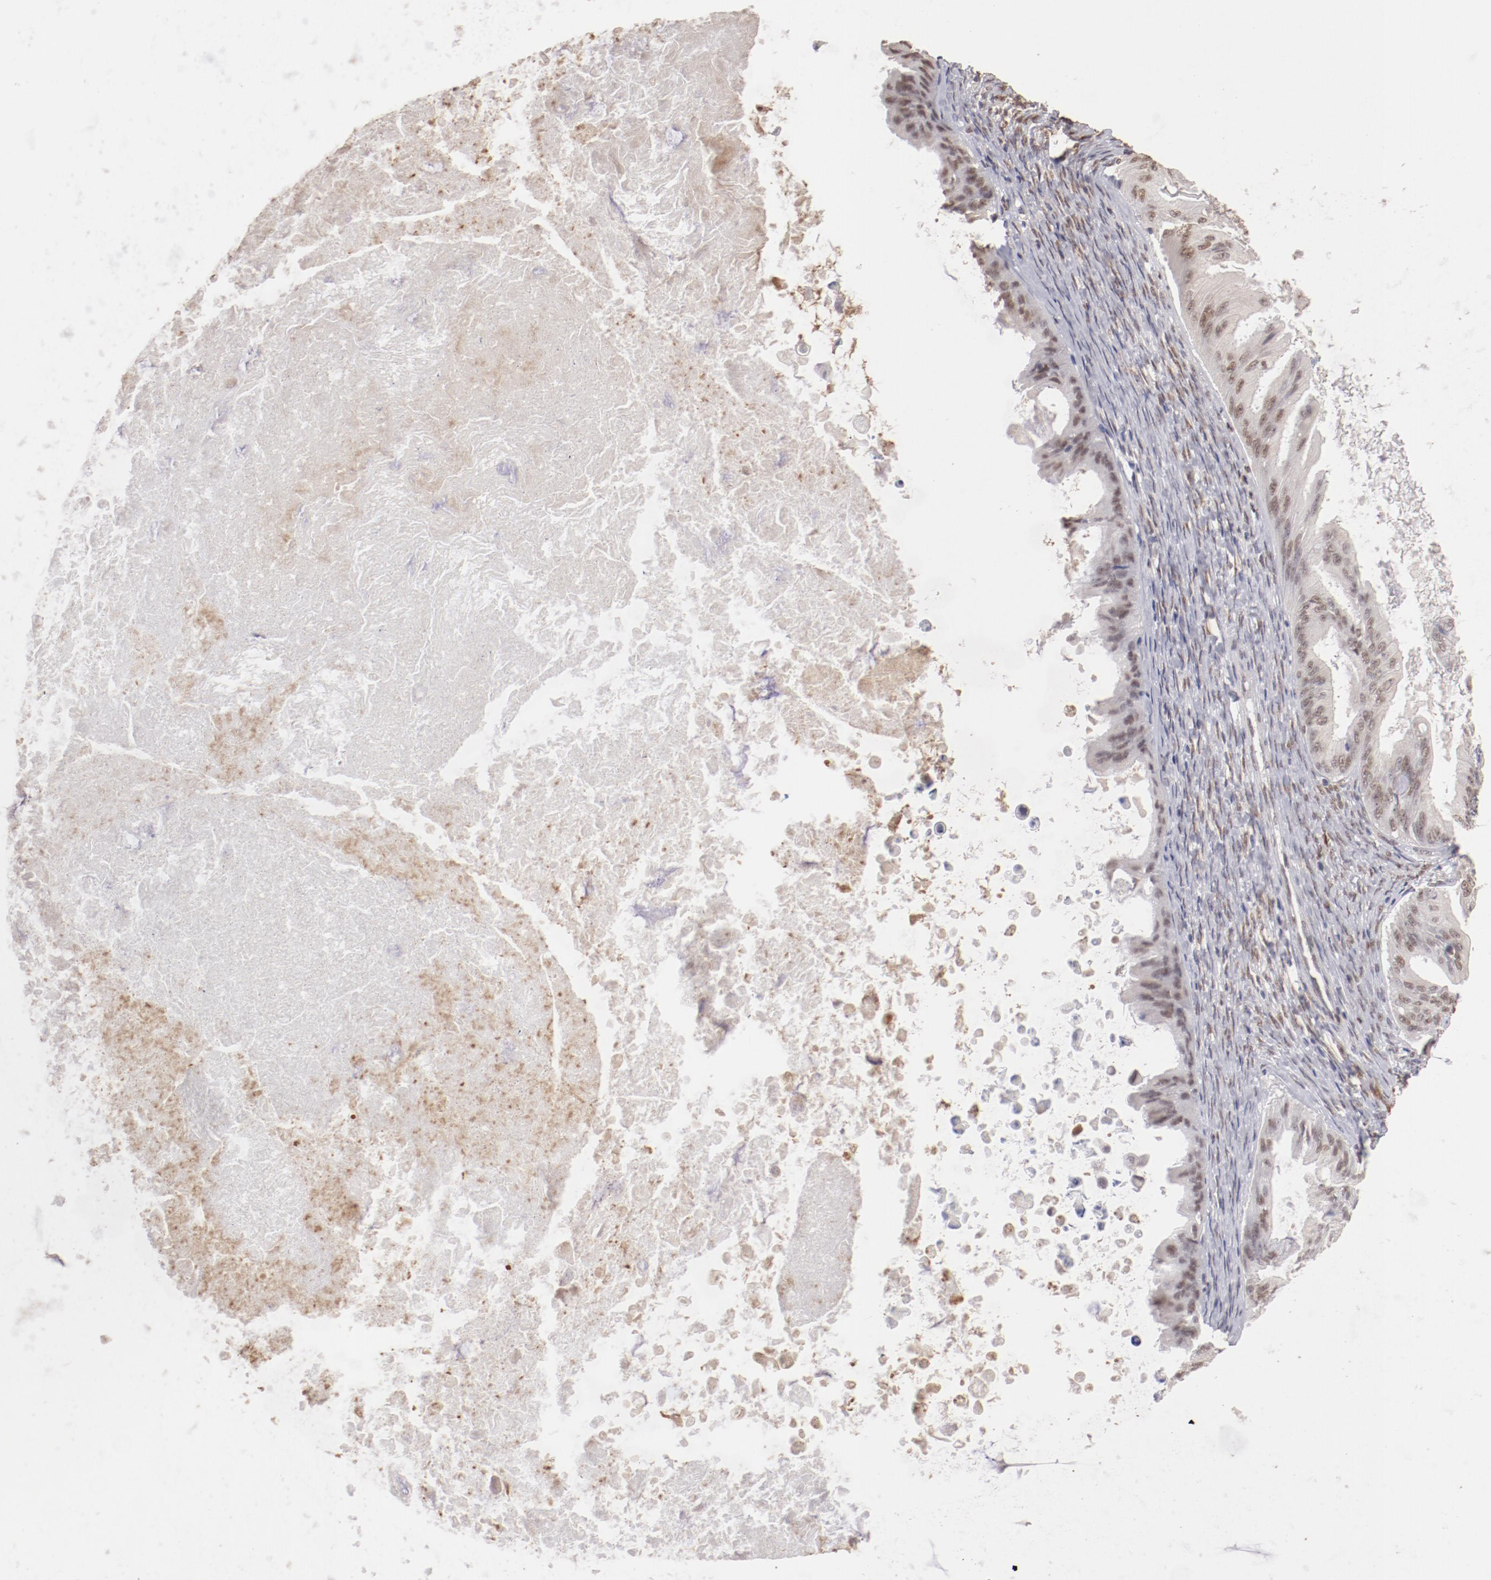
{"staining": {"intensity": "weak", "quantity": ">75%", "location": "nuclear"}, "tissue": "ovarian cancer", "cell_type": "Tumor cells", "image_type": "cancer", "snomed": [{"axis": "morphology", "description": "Cystadenocarcinoma, mucinous, NOS"}, {"axis": "topography", "description": "Ovary"}], "caption": "Immunohistochemical staining of ovarian mucinous cystadenocarcinoma displays low levels of weak nuclear protein expression in about >75% of tumor cells.", "gene": "NFE2", "patient": {"sex": "female", "age": 37}}